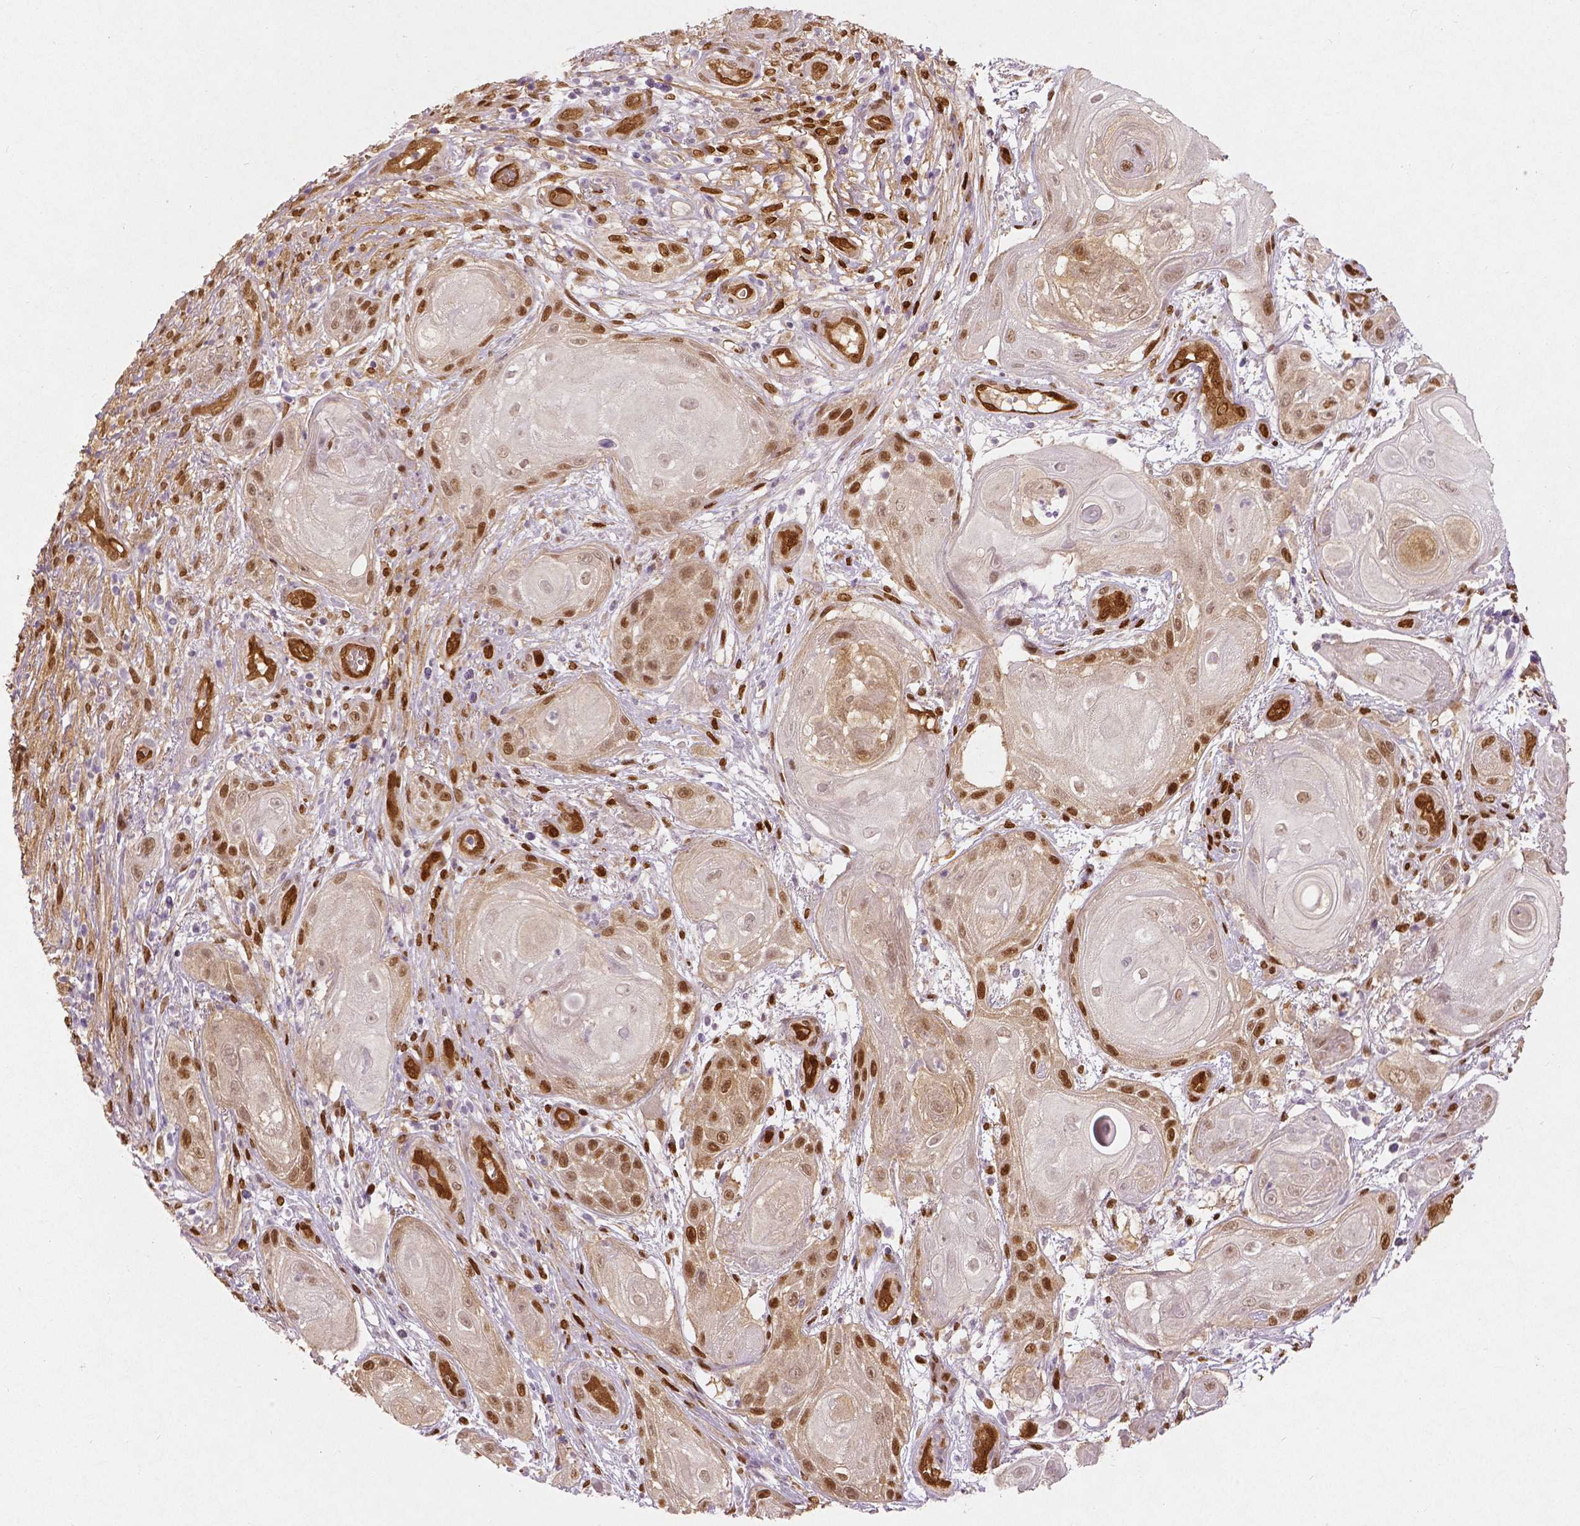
{"staining": {"intensity": "moderate", "quantity": ">75%", "location": "cytoplasmic/membranous,nuclear"}, "tissue": "skin cancer", "cell_type": "Tumor cells", "image_type": "cancer", "snomed": [{"axis": "morphology", "description": "Squamous cell carcinoma, NOS"}, {"axis": "topography", "description": "Skin"}], "caption": "A micrograph of squamous cell carcinoma (skin) stained for a protein reveals moderate cytoplasmic/membranous and nuclear brown staining in tumor cells.", "gene": "WWTR1", "patient": {"sex": "male", "age": 62}}